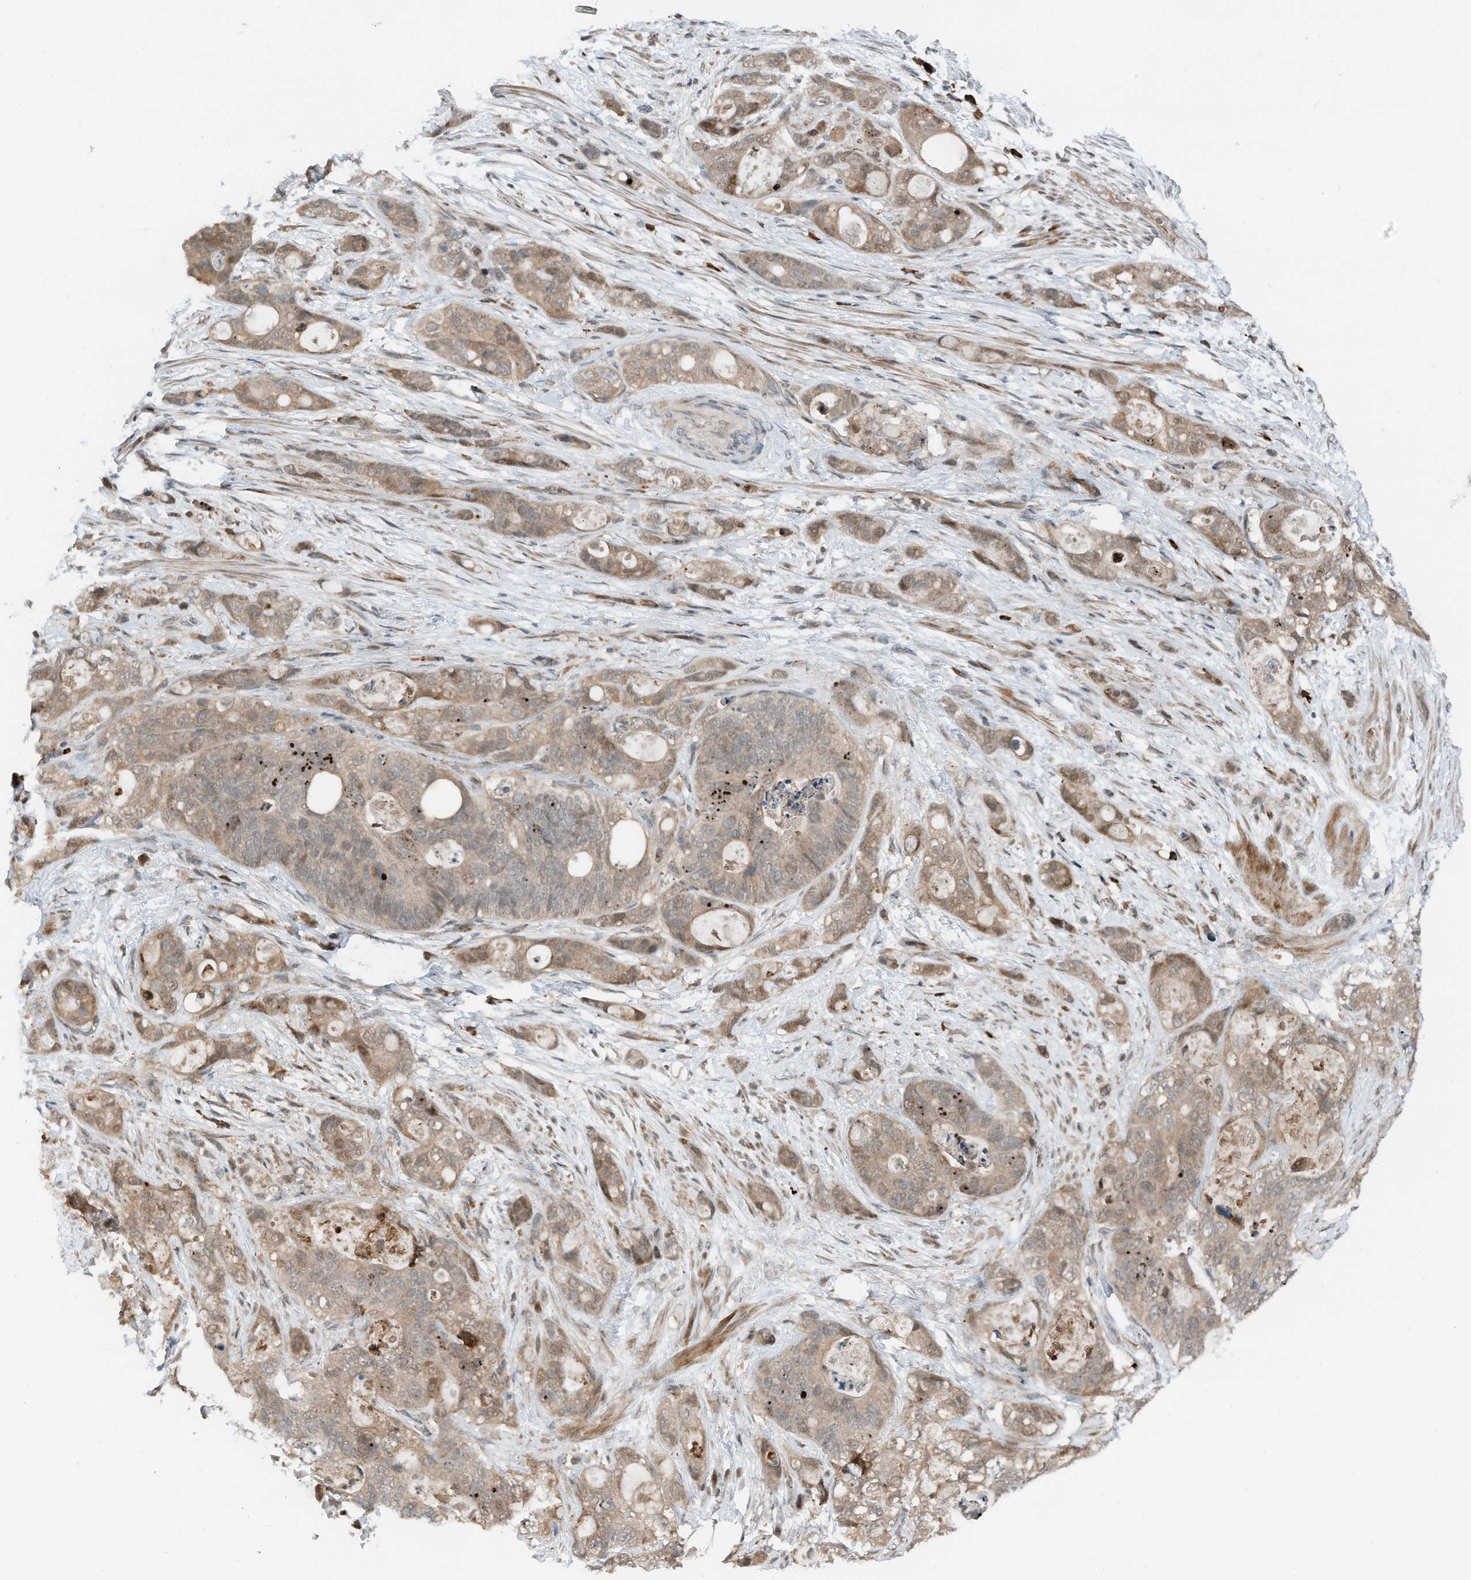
{"staining": {"intensity": "moderate", "quantity": ">75%", "location": "cytoplasmic/membranous"}, "tissue": "stomach cancer", "cell_type": "Tumor cells", "image_type": "cancer", "snomed": [{"axis": "morphology", "description": "Normal tissue, NOS"}, {"axis": "morphology", "description": "Adenocarcinoma, NOS"}, {"axis": "topography", "description": "Stomach"}], "caption": "Protein staining of adenocarcinoma (stomach) tissue reveals moderate cytoplasmic/membranous expression in about >75% of tumor cells.", "gene": "RMND1", "patient": {"sex": "female", "age": 89}}